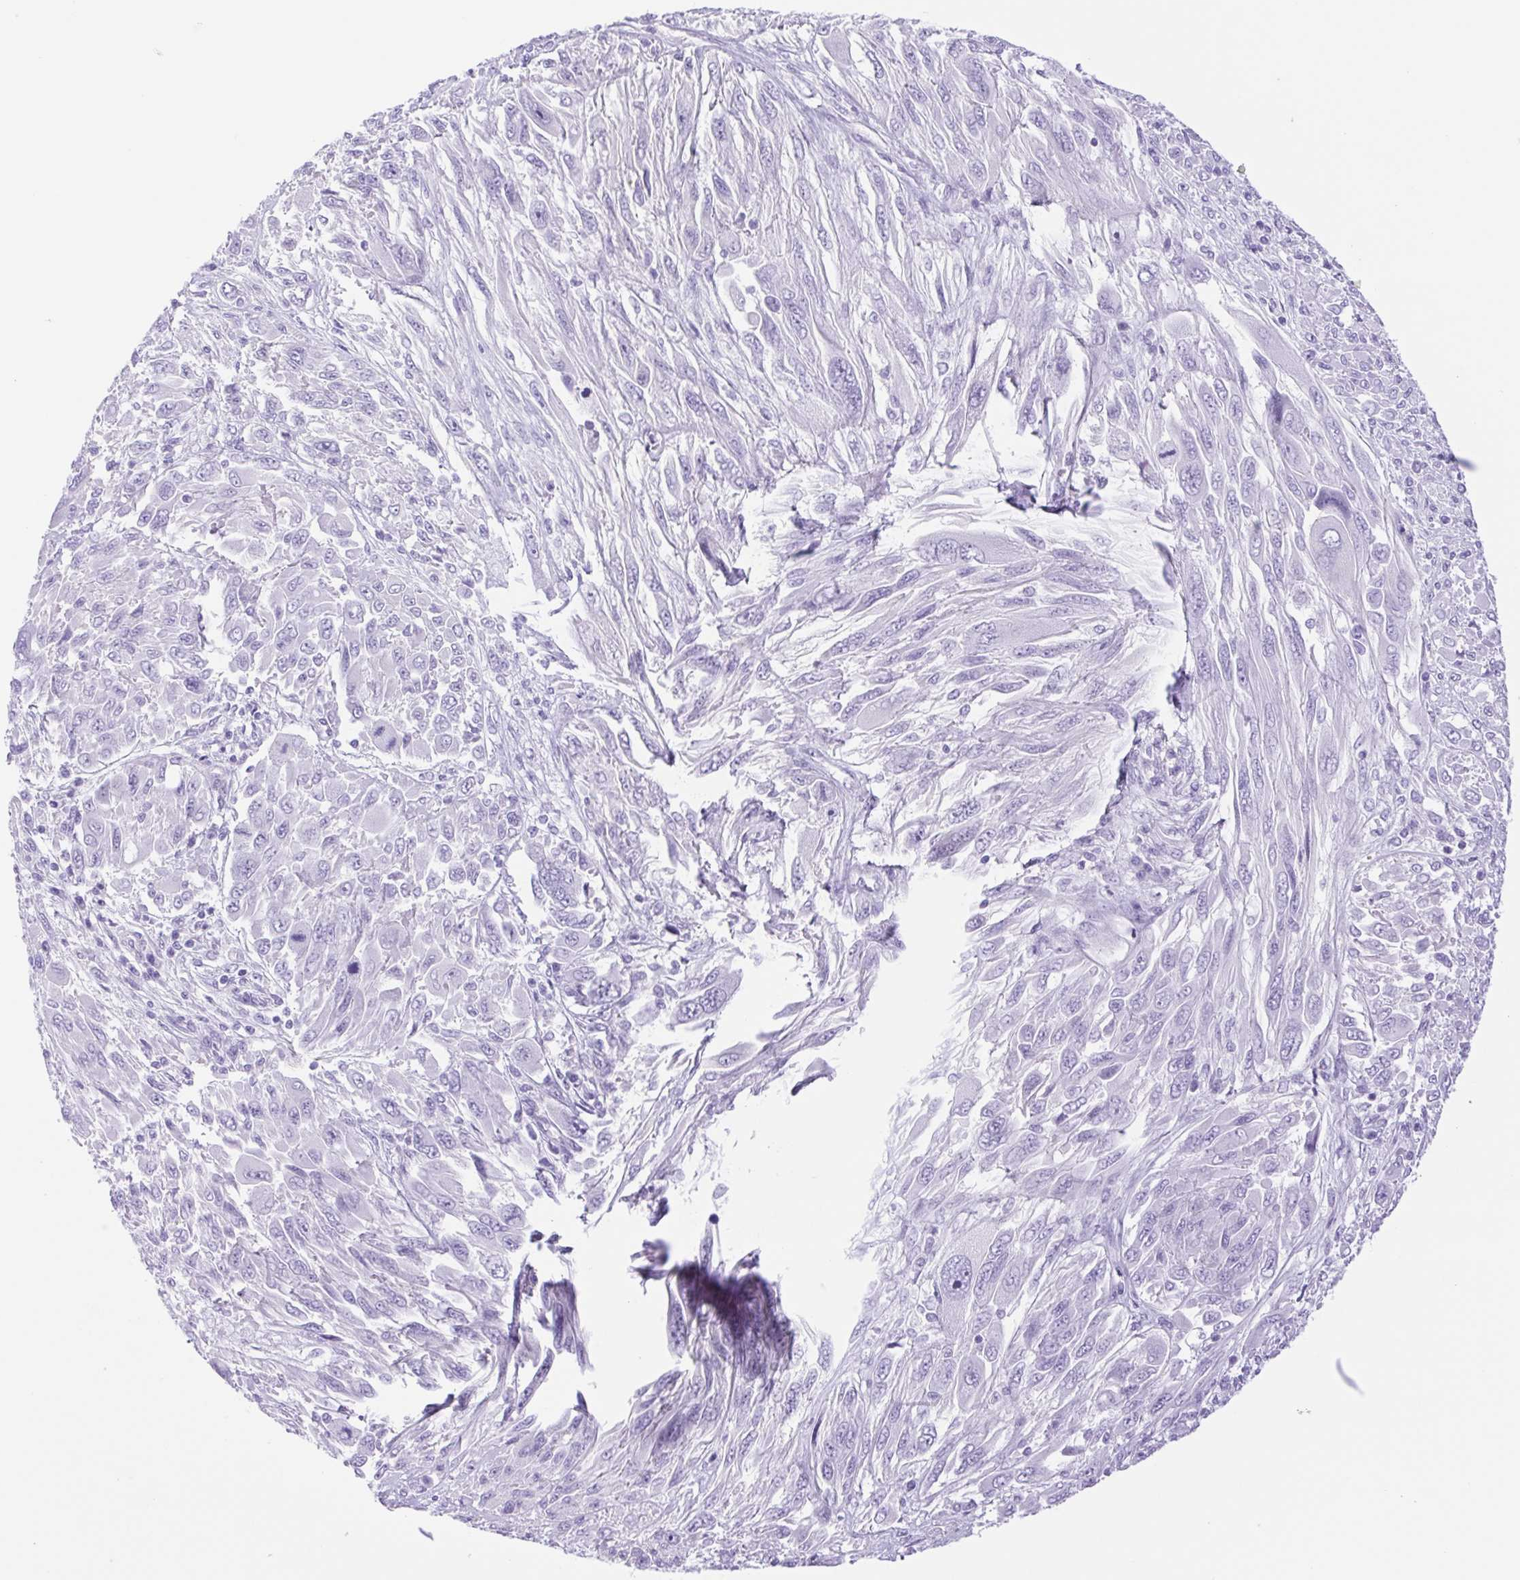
{"staining": {"intensity": "negative", "quantity": "none", "location": "none"}, "tissue": "melanoma", "cell_type": "Tumor cells", "image_type": "cancer", "snomed": [{"axis": "morphology", "description": "Malignant melanoma, NOS"}, {"axis": "topography", "description": "Skin"}], "caption": "Tumor cells are negative for protein expression in human malignant melanoma. Nuclei are stained in blue.", "gene": "CDSN", "patient": {"sex": "female", "age": 91}}